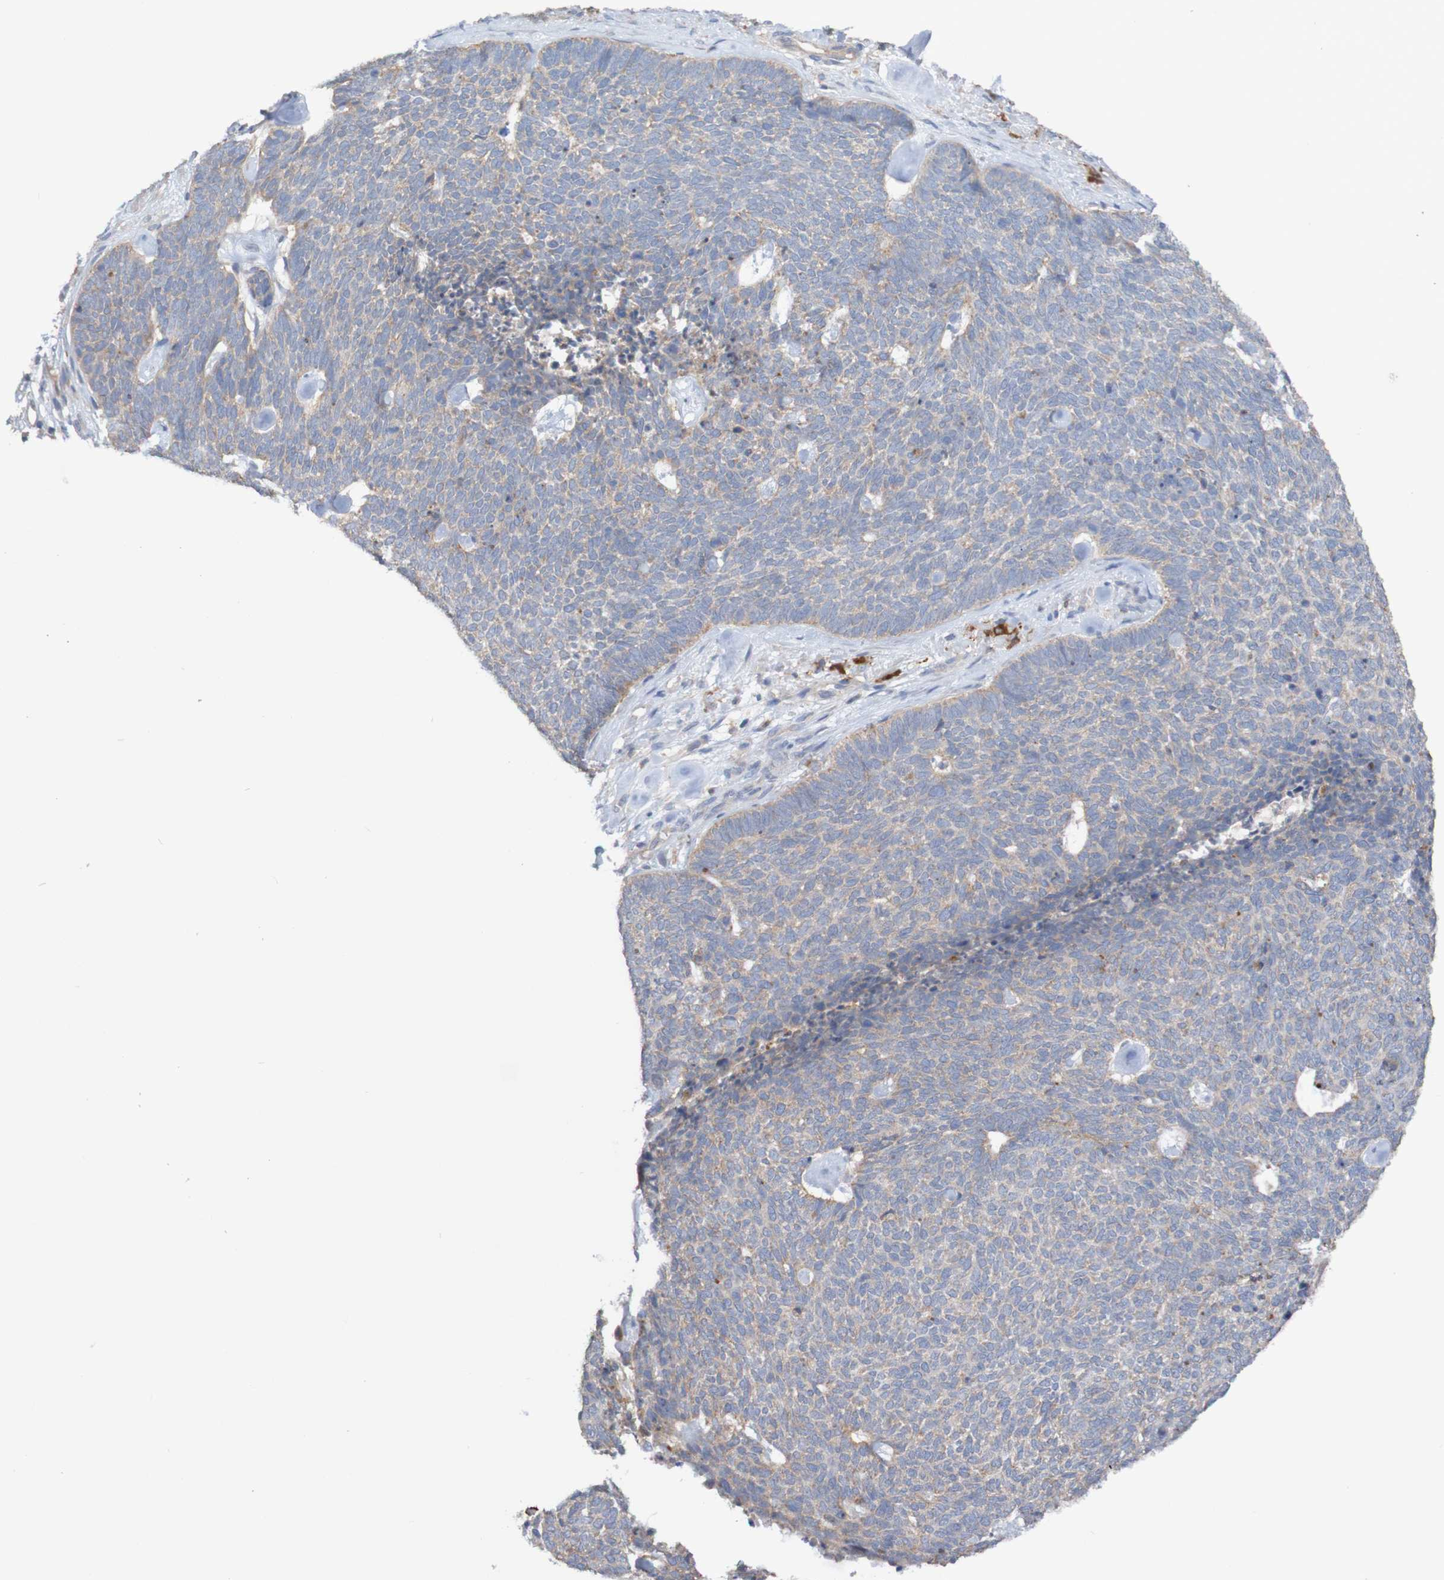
{"staining": {"intensity": "weak", "quantity": "<25%", "location": "cytoplasmic/membranous"}, "tissue": "skin cancer", "cell_type": "Tumor cells", "image_type": "cancer", "snomed": [{"axis": "morphology", "description": "Basal cell carcinoma"}, {"axis": "topography", "description": "Skin"}], "caption": "Human basal cell carcinoma (skin) stained for a protein using IHC exhibits no positivity in tumor cells.", "gene": "PHYH", "patient": {"sex": "female", "age": 84}}